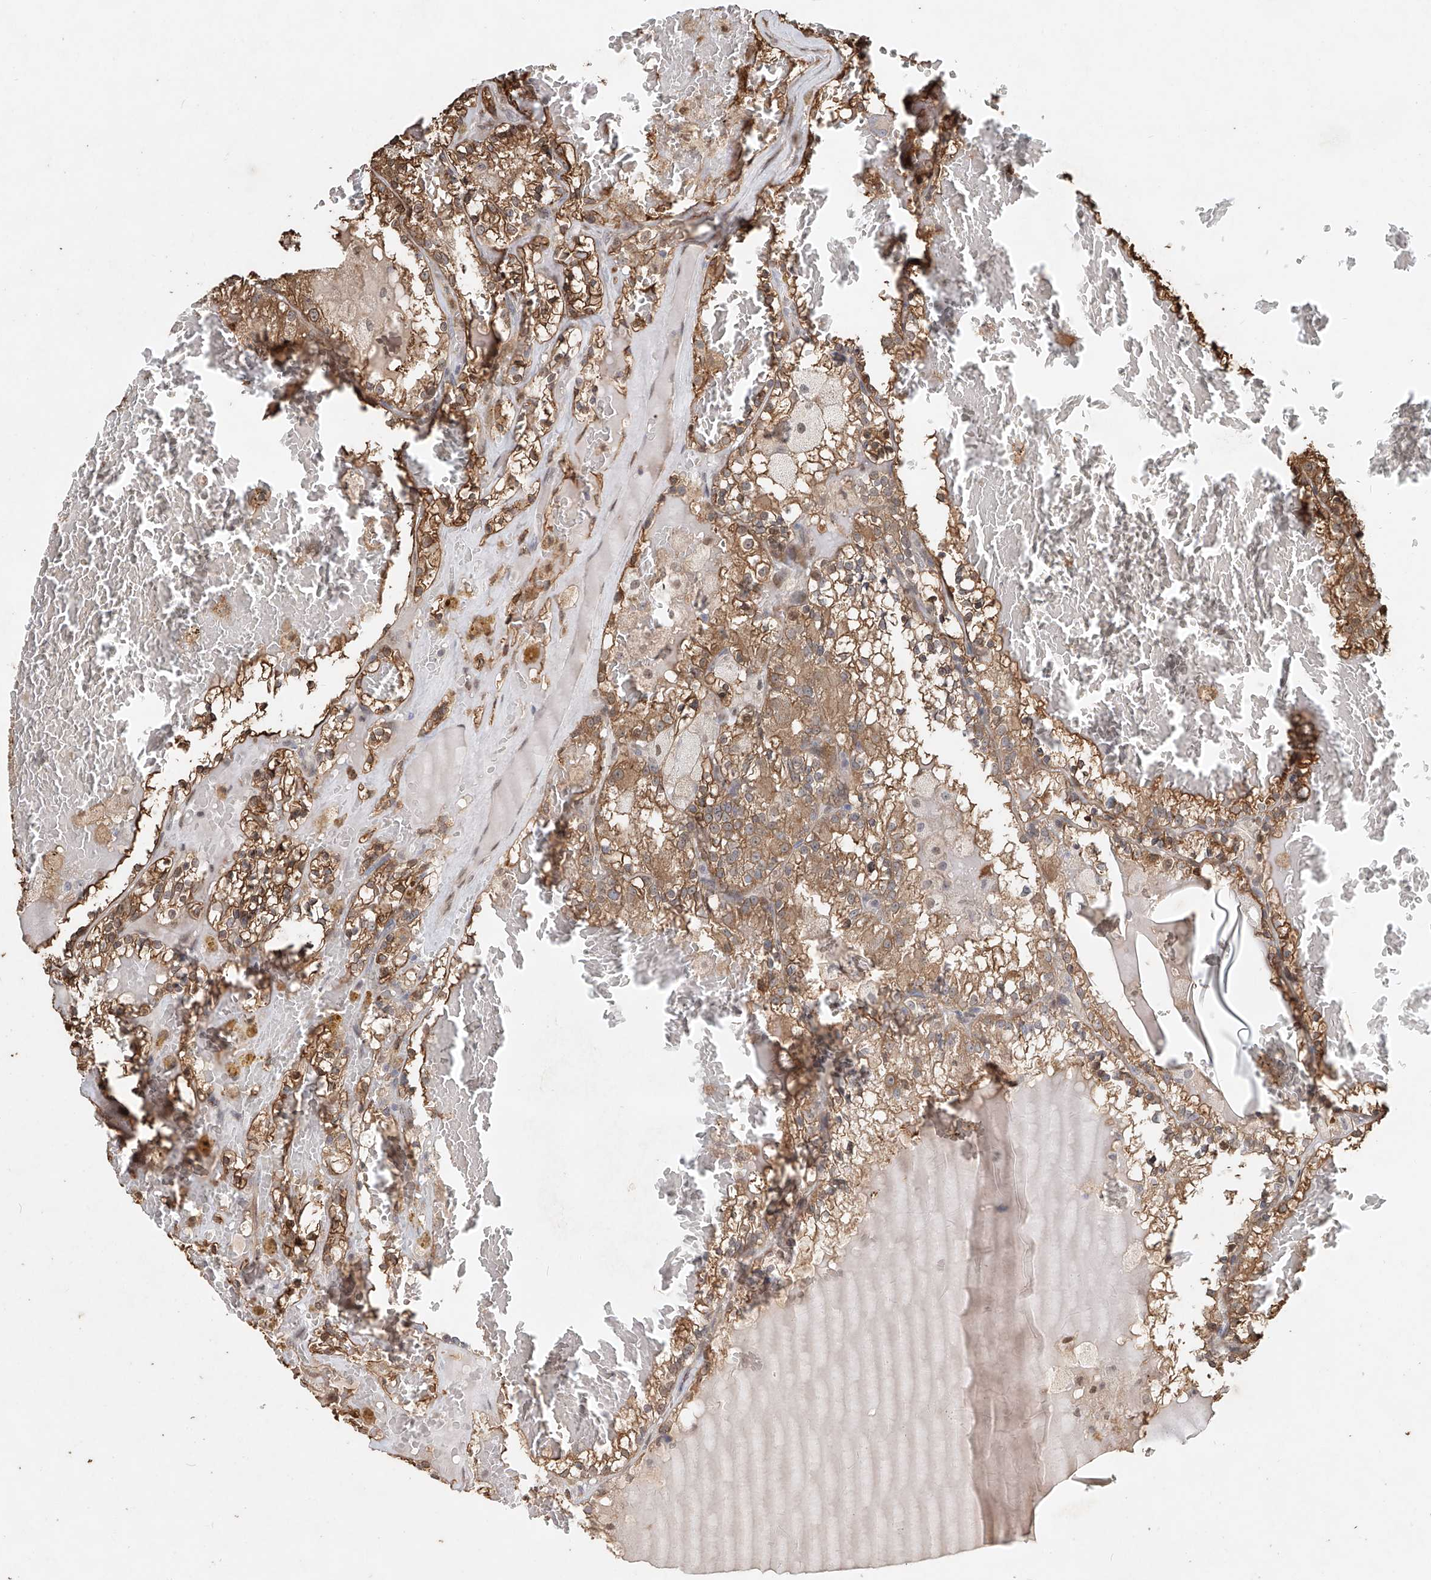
{"staining": {"intensity": "moderate", "quantity": ">75%", "location": "cytoplasmic/membranous"}, "tissue": "renal cancer", "cell_type": "Tumor cells", "image_type": "cancer", "snomed": [{"axis": "morphology", "description": "Adenocarcinoma, NOS"}, {"axis": "topography", "description": "Kidney"}], "caption": "Immunohistochemical staining of adenocarcinoma (renal) displays medium levels of moderate cytoplasmic/membranous staining in about >75% of tumor cells. Using DAB (3,3'-diaminobenzidine) (brown) and hematoxylin (blue) stains, captured at high magnification using brightfield microscopy.", "gene": "RMND1", "patient": {"sex": "female", "age": 56}}